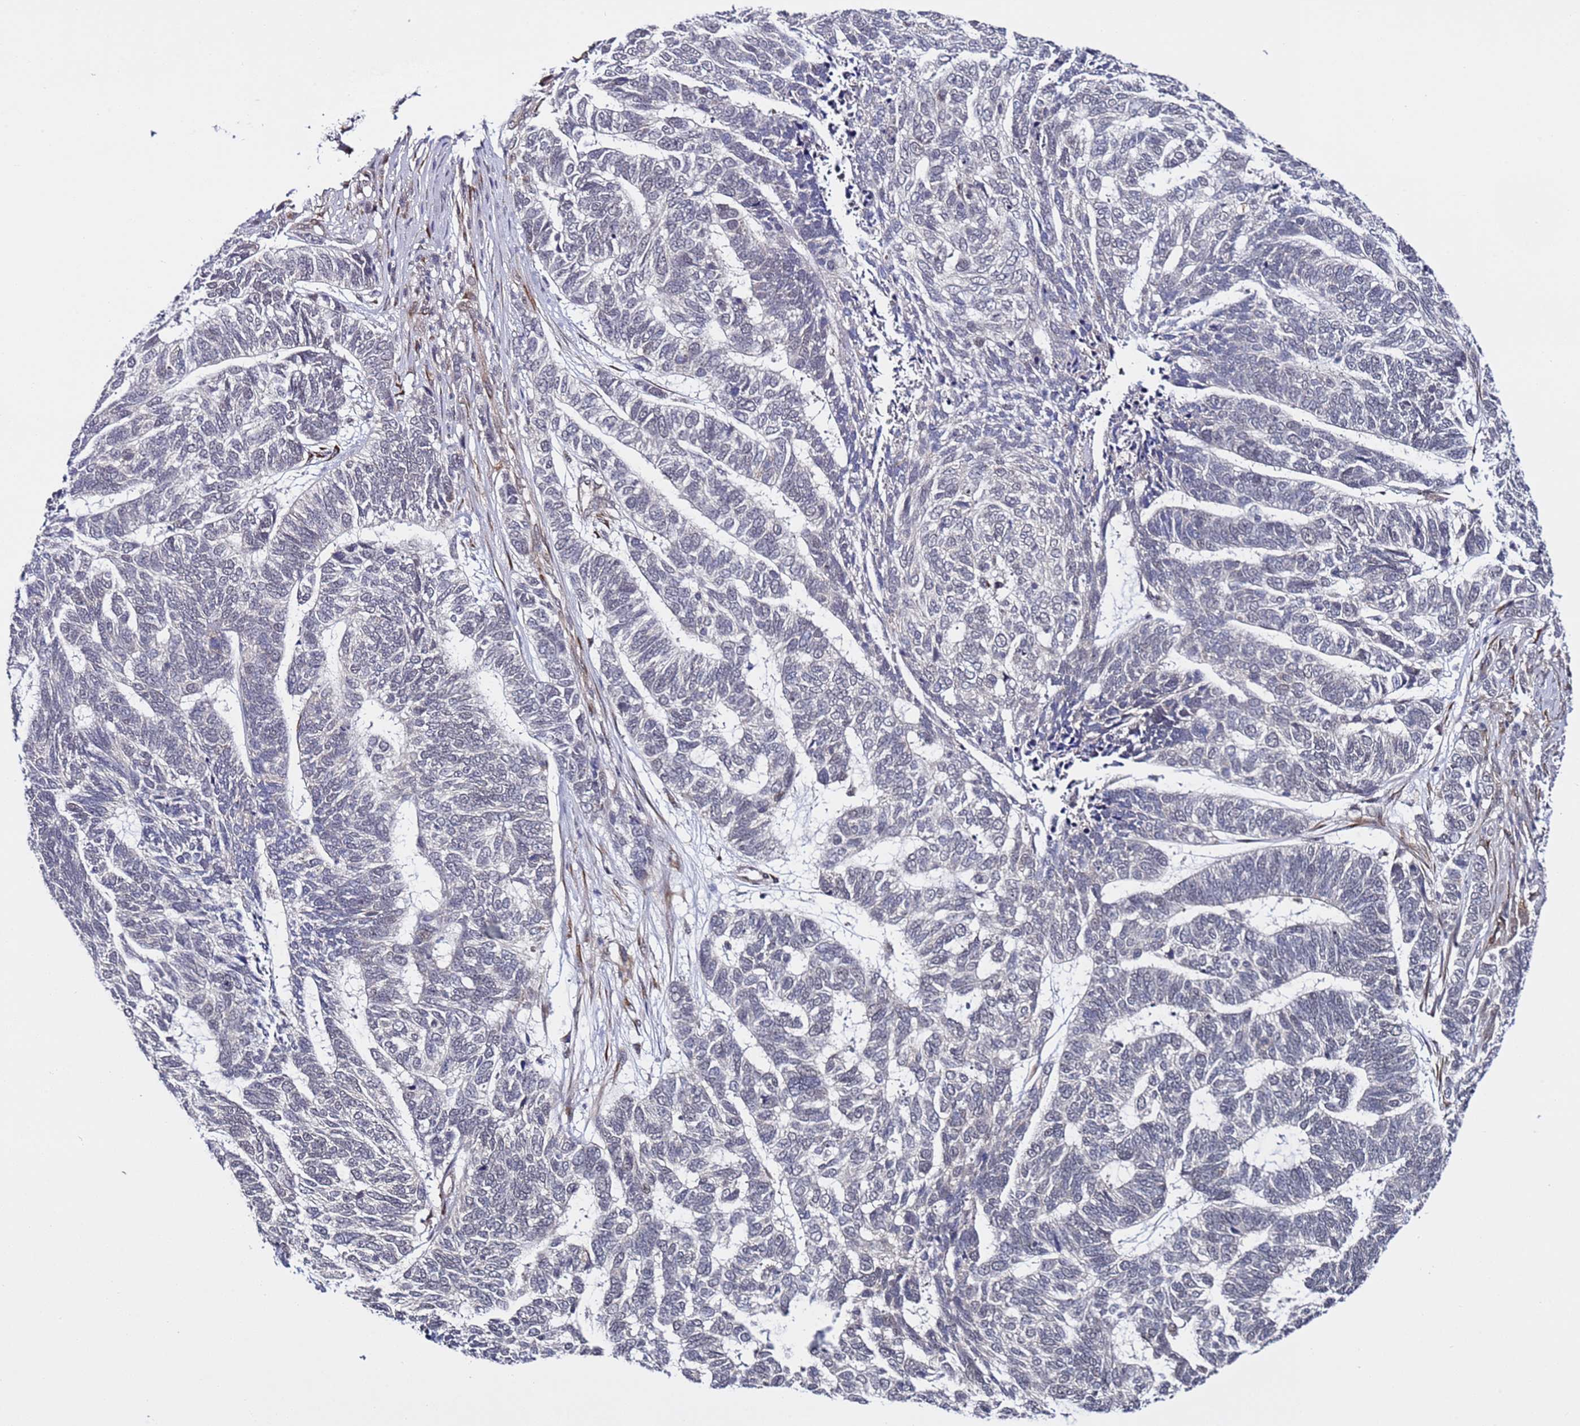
{"staining": {"intensity": "negative", "quantity": "none", "location": "none"}, "tissue": "skin cancer", "cell_type": "Tumor cells", "image_type": "cancer", "snomed": [{"axis": "morphology", "description": "Basal cell carcinoma"}, {"axis": "topography", "description": "Skin"}], "caption": "Immunohistochemistry (IHC) micrograph of neoplastic tissue: skin basal cell carcinoma stained with DAB shows no significant protein expression in tumor cells.", "gene": "POLR2D", "patient": {"sex": "female", "age": 65}}